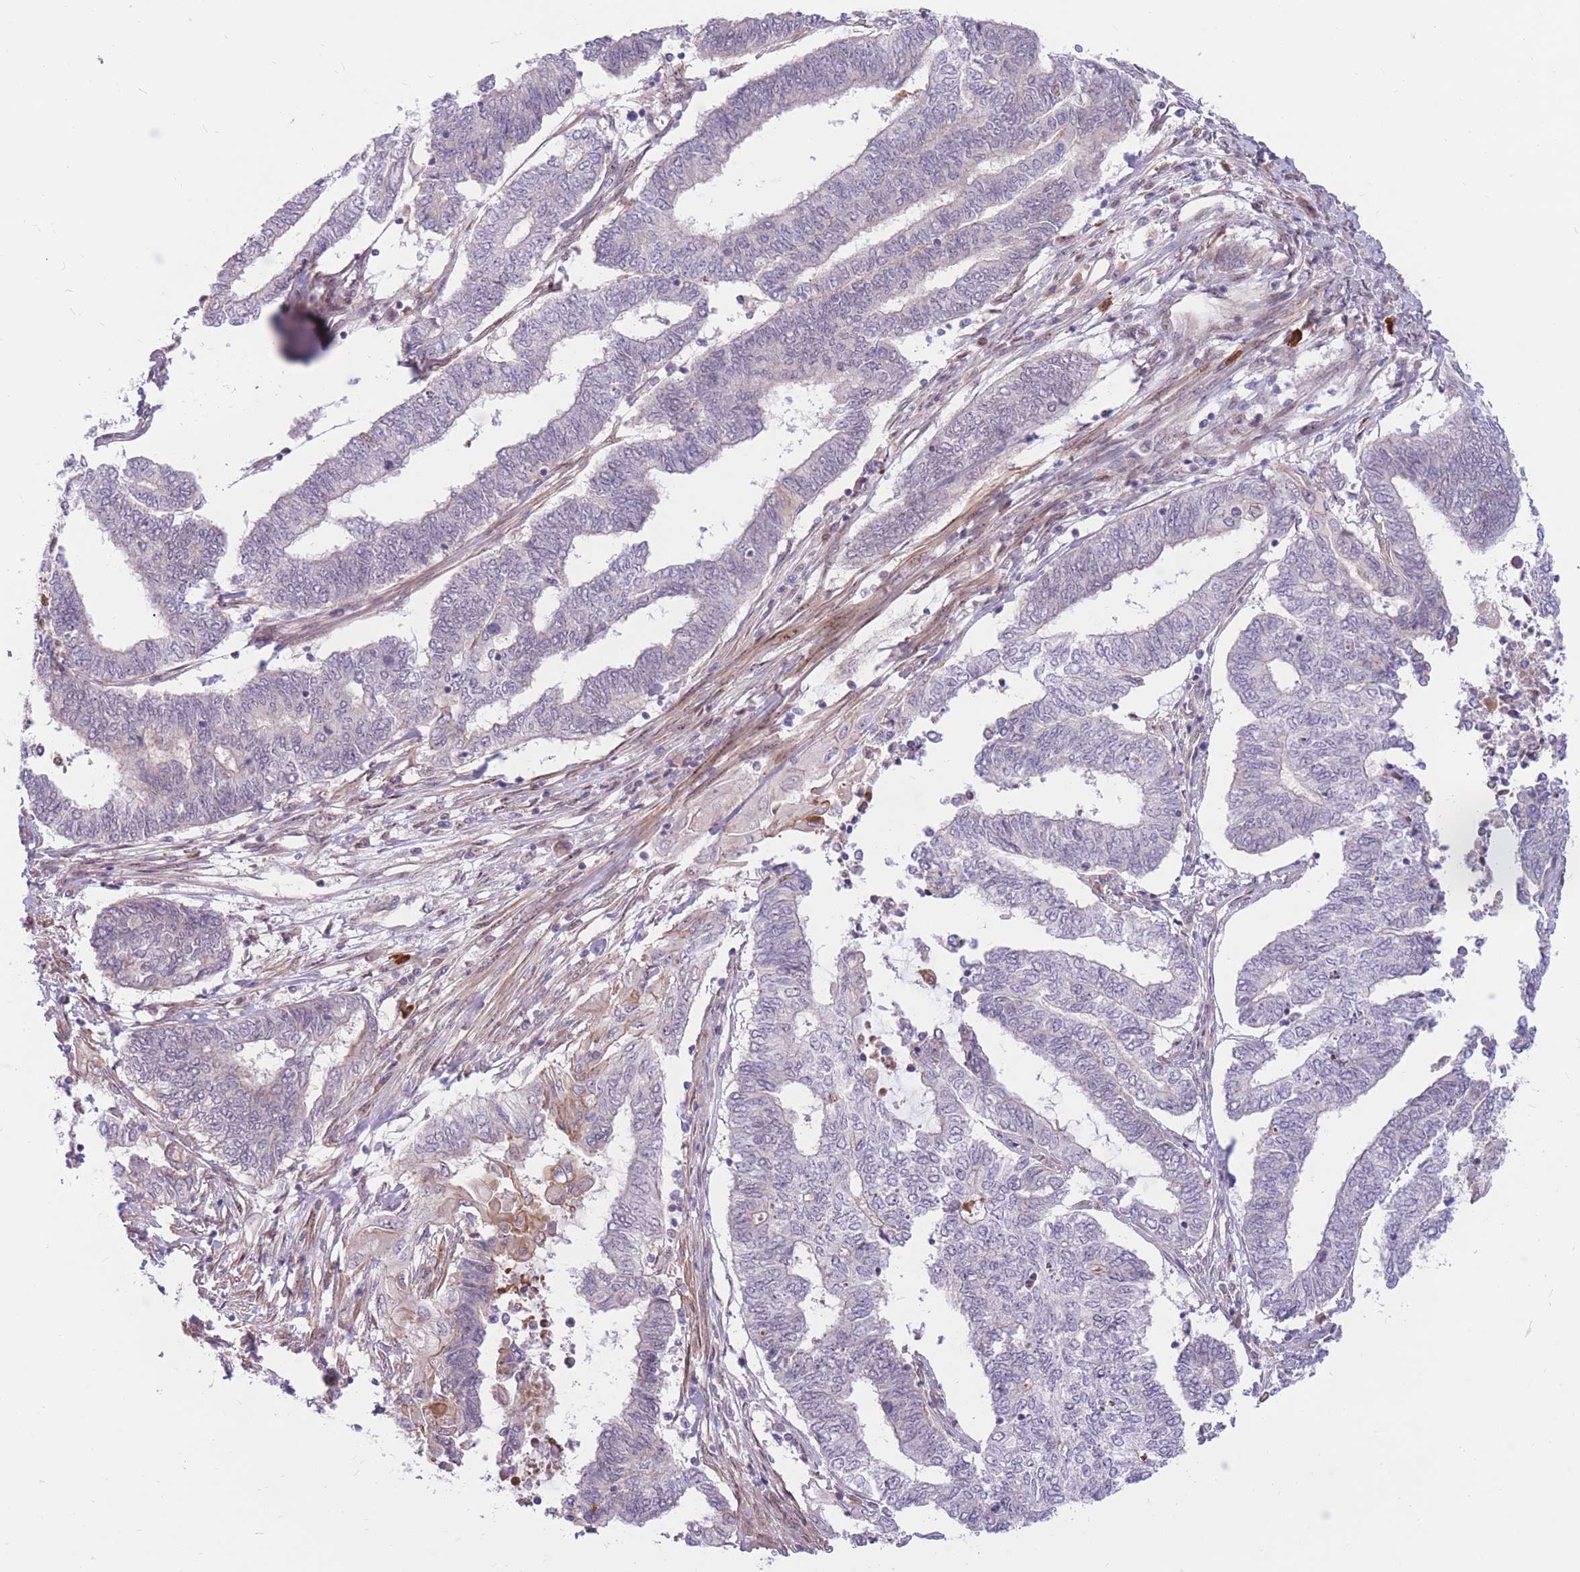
{"staining": {"intensity": "negative", "quantity": "none", "location": "none"}, "tissue": "endometrial cancer", "cell_type": "Tumor cells", "image_type": "cancer", "snomed": [{"axis": "morphology", "description": "Adenocarcinoma, NOS"}, {"axis": "topography", "description": "Uterus"}, {"axis": "topography", "description": "Endometrium"}], "caption": "Immunohistochemical staining of endometrial cancer exhibits no significant positivity in tumor cells. Nuclei are stained in blue.", "gene": "ERICH6B", "patient": {"sex": "female", "age": 70}}